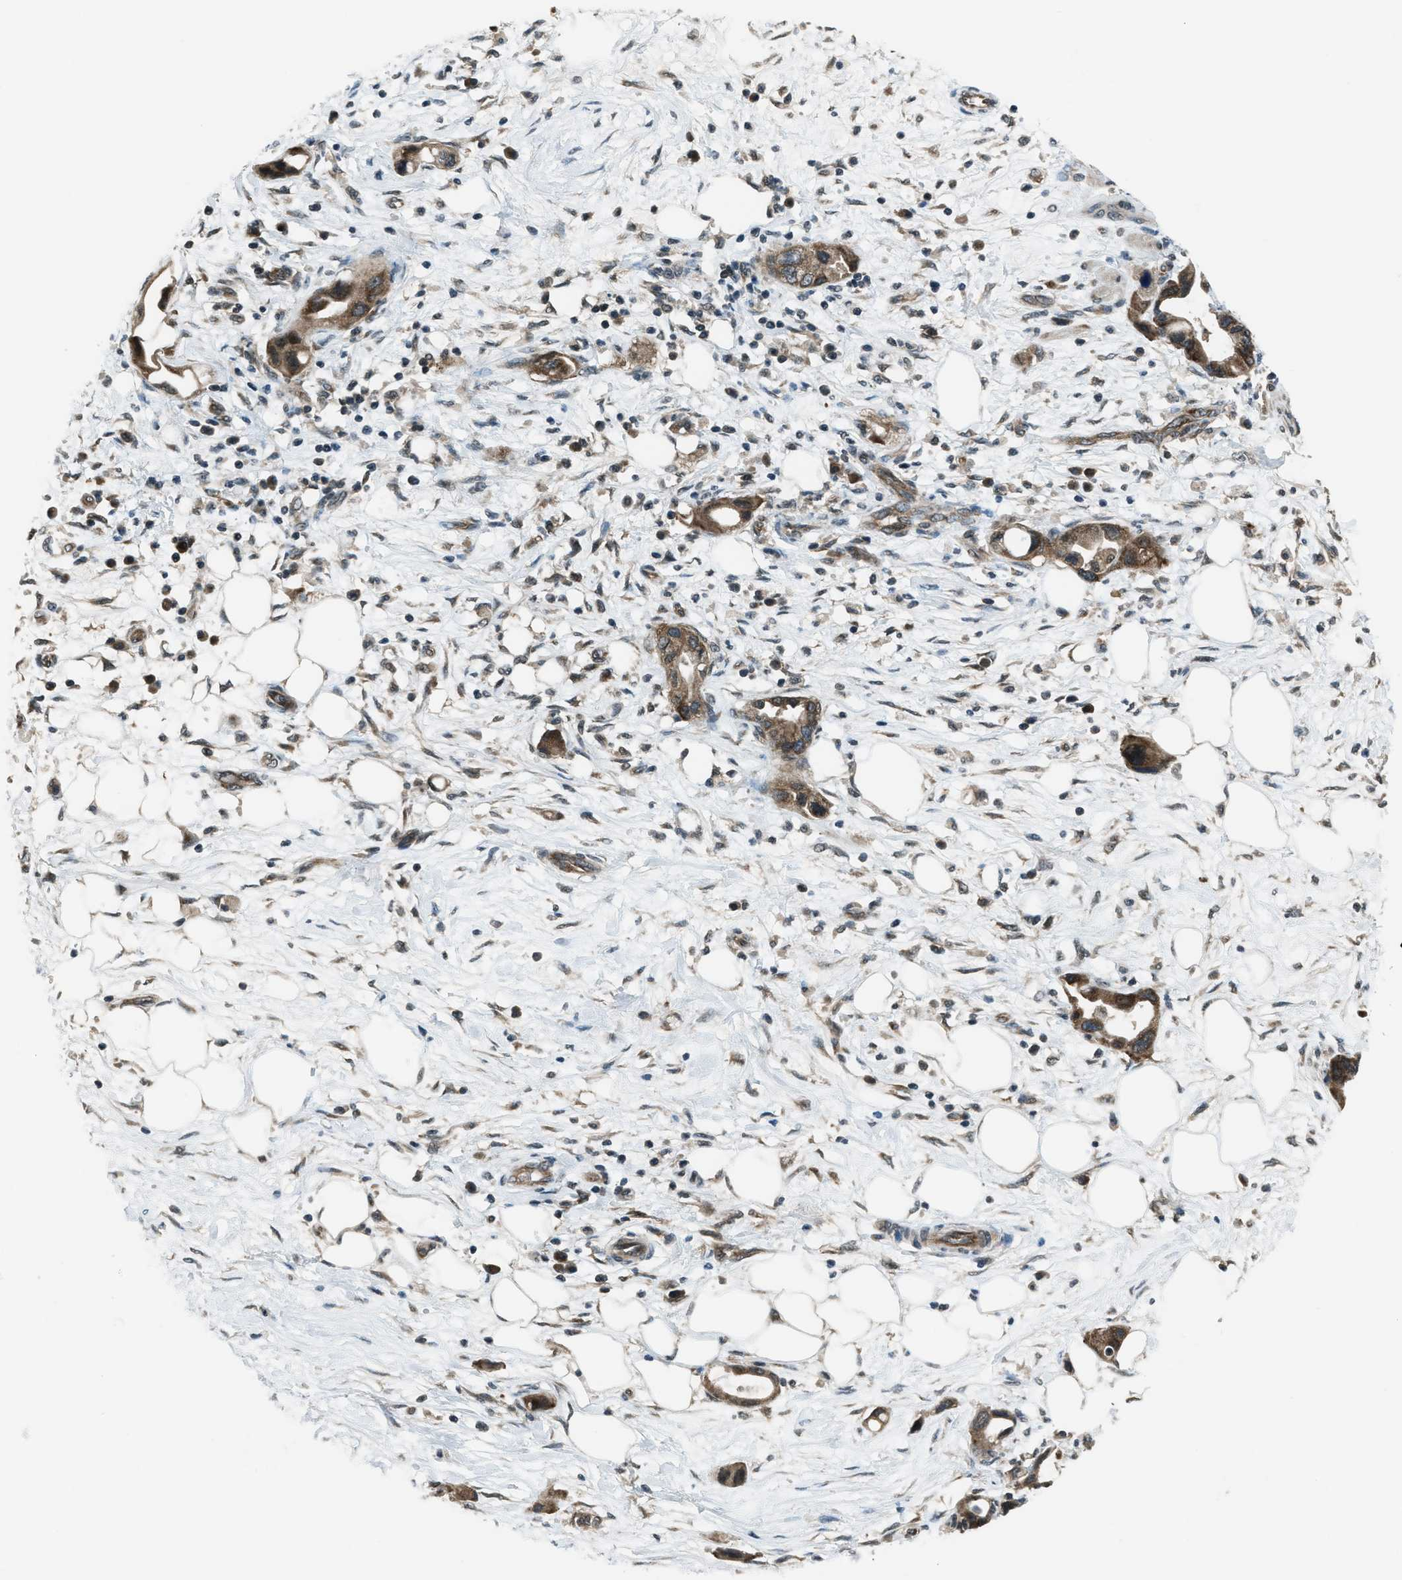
{"staining": {"intensity": "moderate", "quantity": ">75%", "location": "cytoplasmic/membranous"}, "tissue": "pancreatic cancer", "cell_type": "Tumor cells", "image_type": "cancer", "snomed": [{"axis": "morphology", "description": "Adenocarcinoma, NOS"}, {"axis": "topography", "description": "Pancreas"}], "caption": "Protein expression analysis of pancreatic adenocarcinoma displays moderate cytoplasmic/membranous staining in about >75% of tumor cells.", "gene": "ASAP2", "patient": {"sex": "female", "age": 57}}